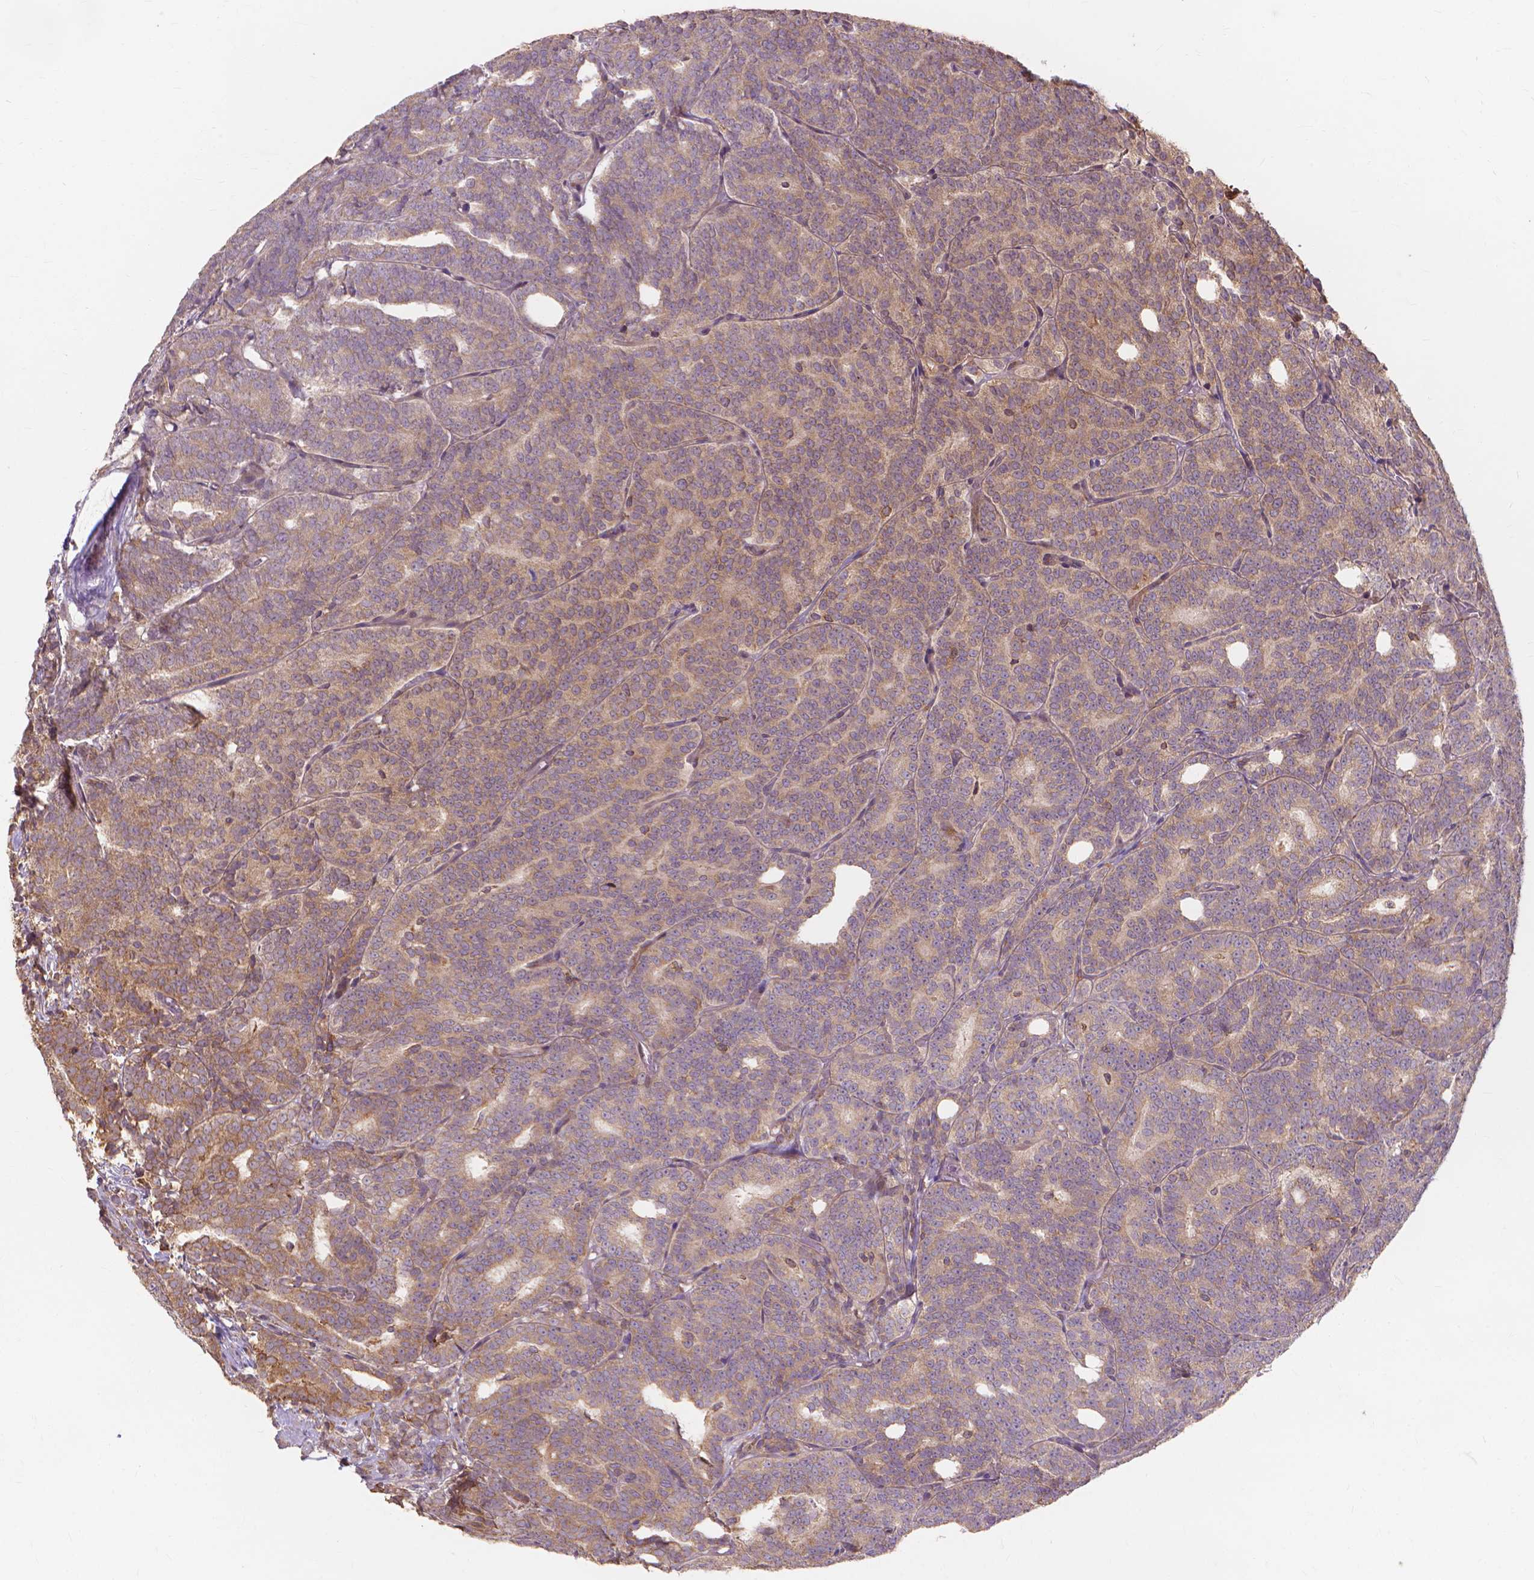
{"staining": {"intensity": "weak", "quantity": ">75%", "location": "cytoplasmic/membranous"}, "tissue": "prostate cancer", "cell_type": "Tumor cells", "image_type": "cancer", "snomed": [{"axis": "morphology", "description": "Adenocarcinoma, High grade"}, {"axis": "topography", "description": "Prostate"}], "caption": "Immunohistochemistry (IHC) (DAB) staining of prostate cancer (high-grade adenocarcinoma) exhibits weak cytoplasmic/membranous protein expression in approximately >75% of tumor cells. The staining was performed using DAB, with brown indicating positive protein expression. Nuclei are stained blue with hematoxylin.", "gene": "TAB2", "patient": {"sex": "male", "age": 53}}